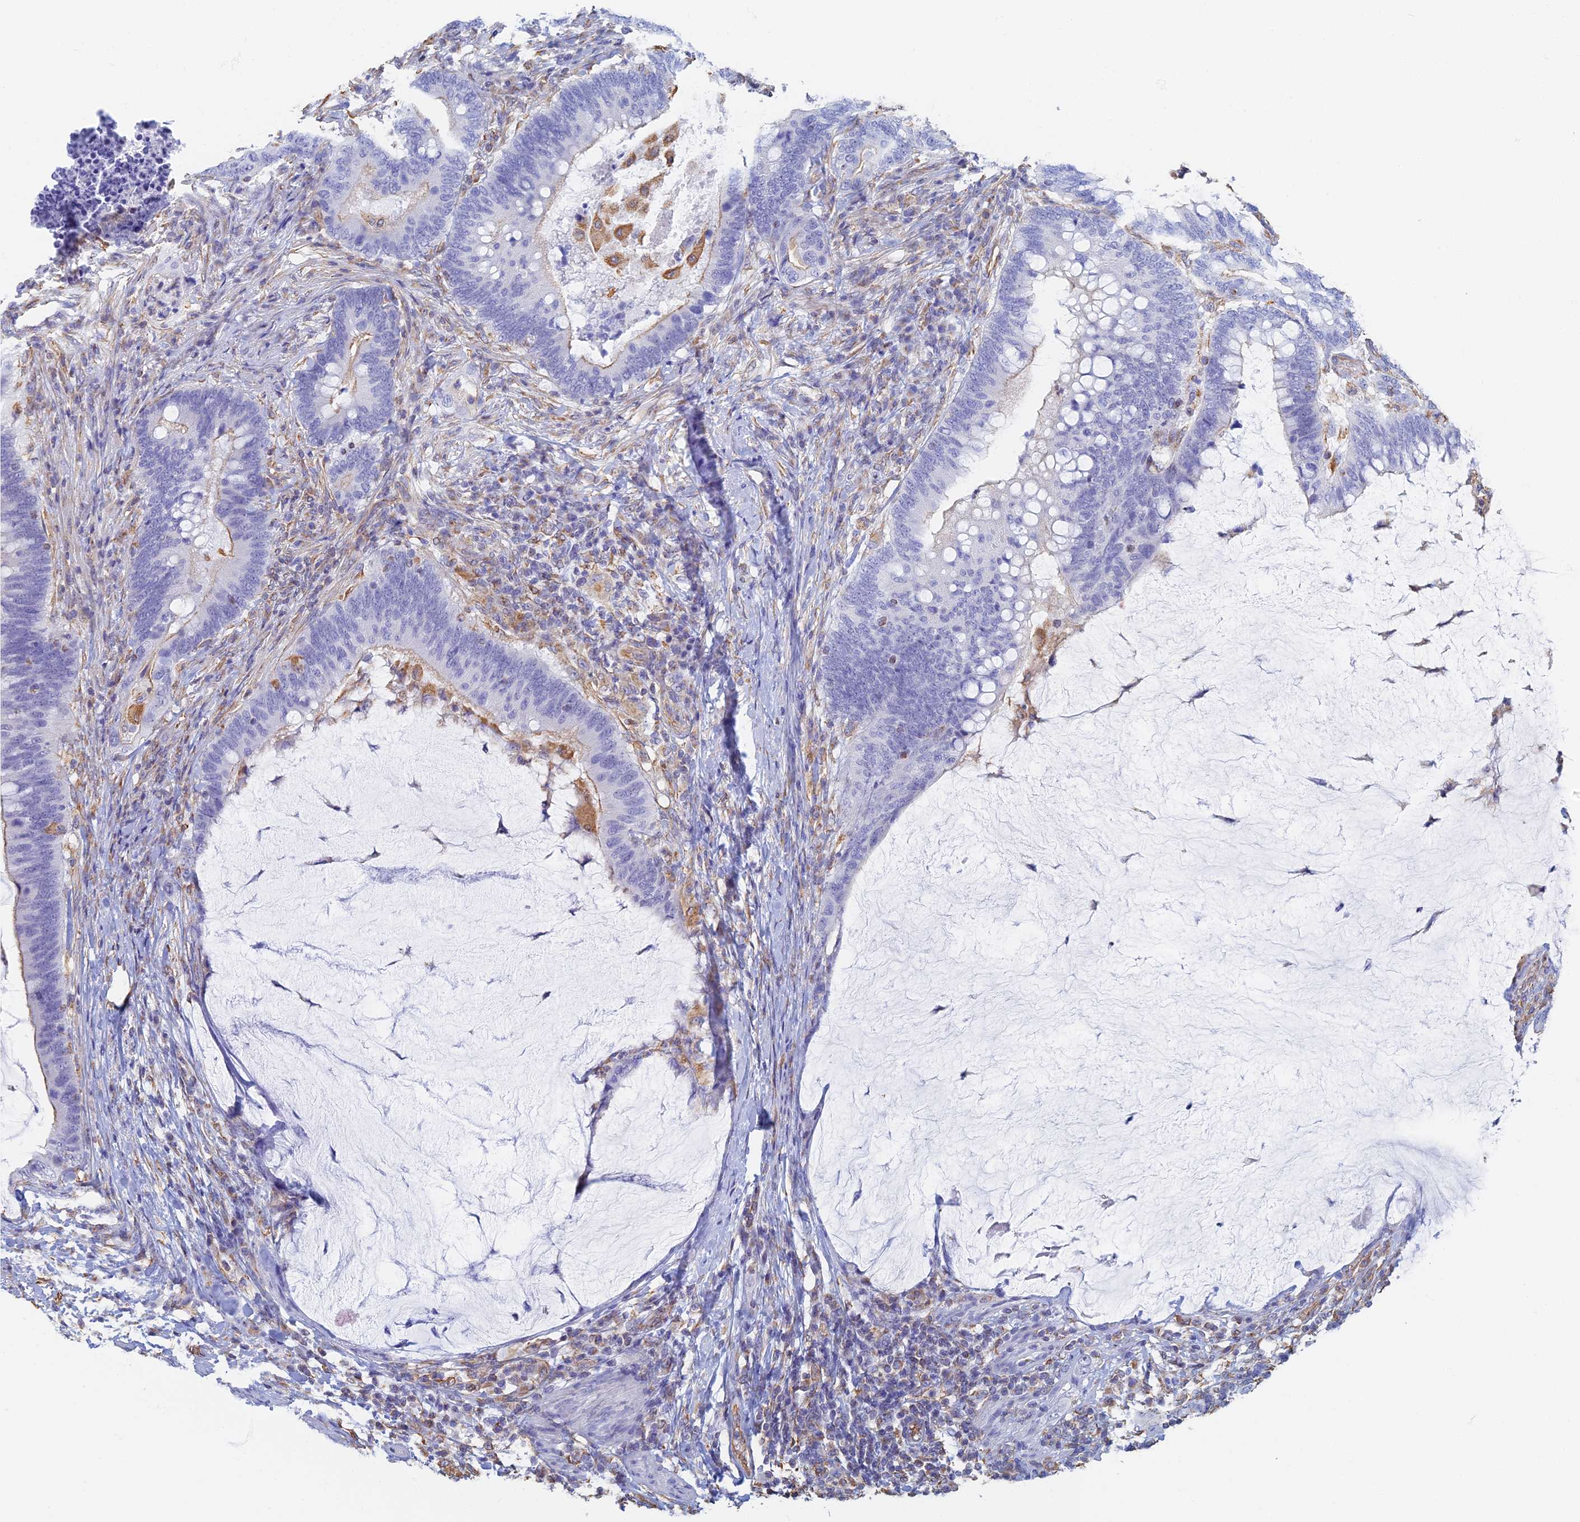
{"staining": {"intensity": "negative", "quantity": "none", "location": "none"}, "tissue": "colorectal cancer", "cell_type": "Tumor cells", "image_type": "cancer", "snomed": [{"axis": "morphology", "description": "Adenocarcinoma, NOS"}, {"axis": "topography", "description": "Colon"}], "caption": "Micrograph shows no protein positivity in tumor cells of colorectal cancer (adenocarcinoma) tissue.", "gene": "RMC1", "patient": {"sex": "female", "age": 66}}